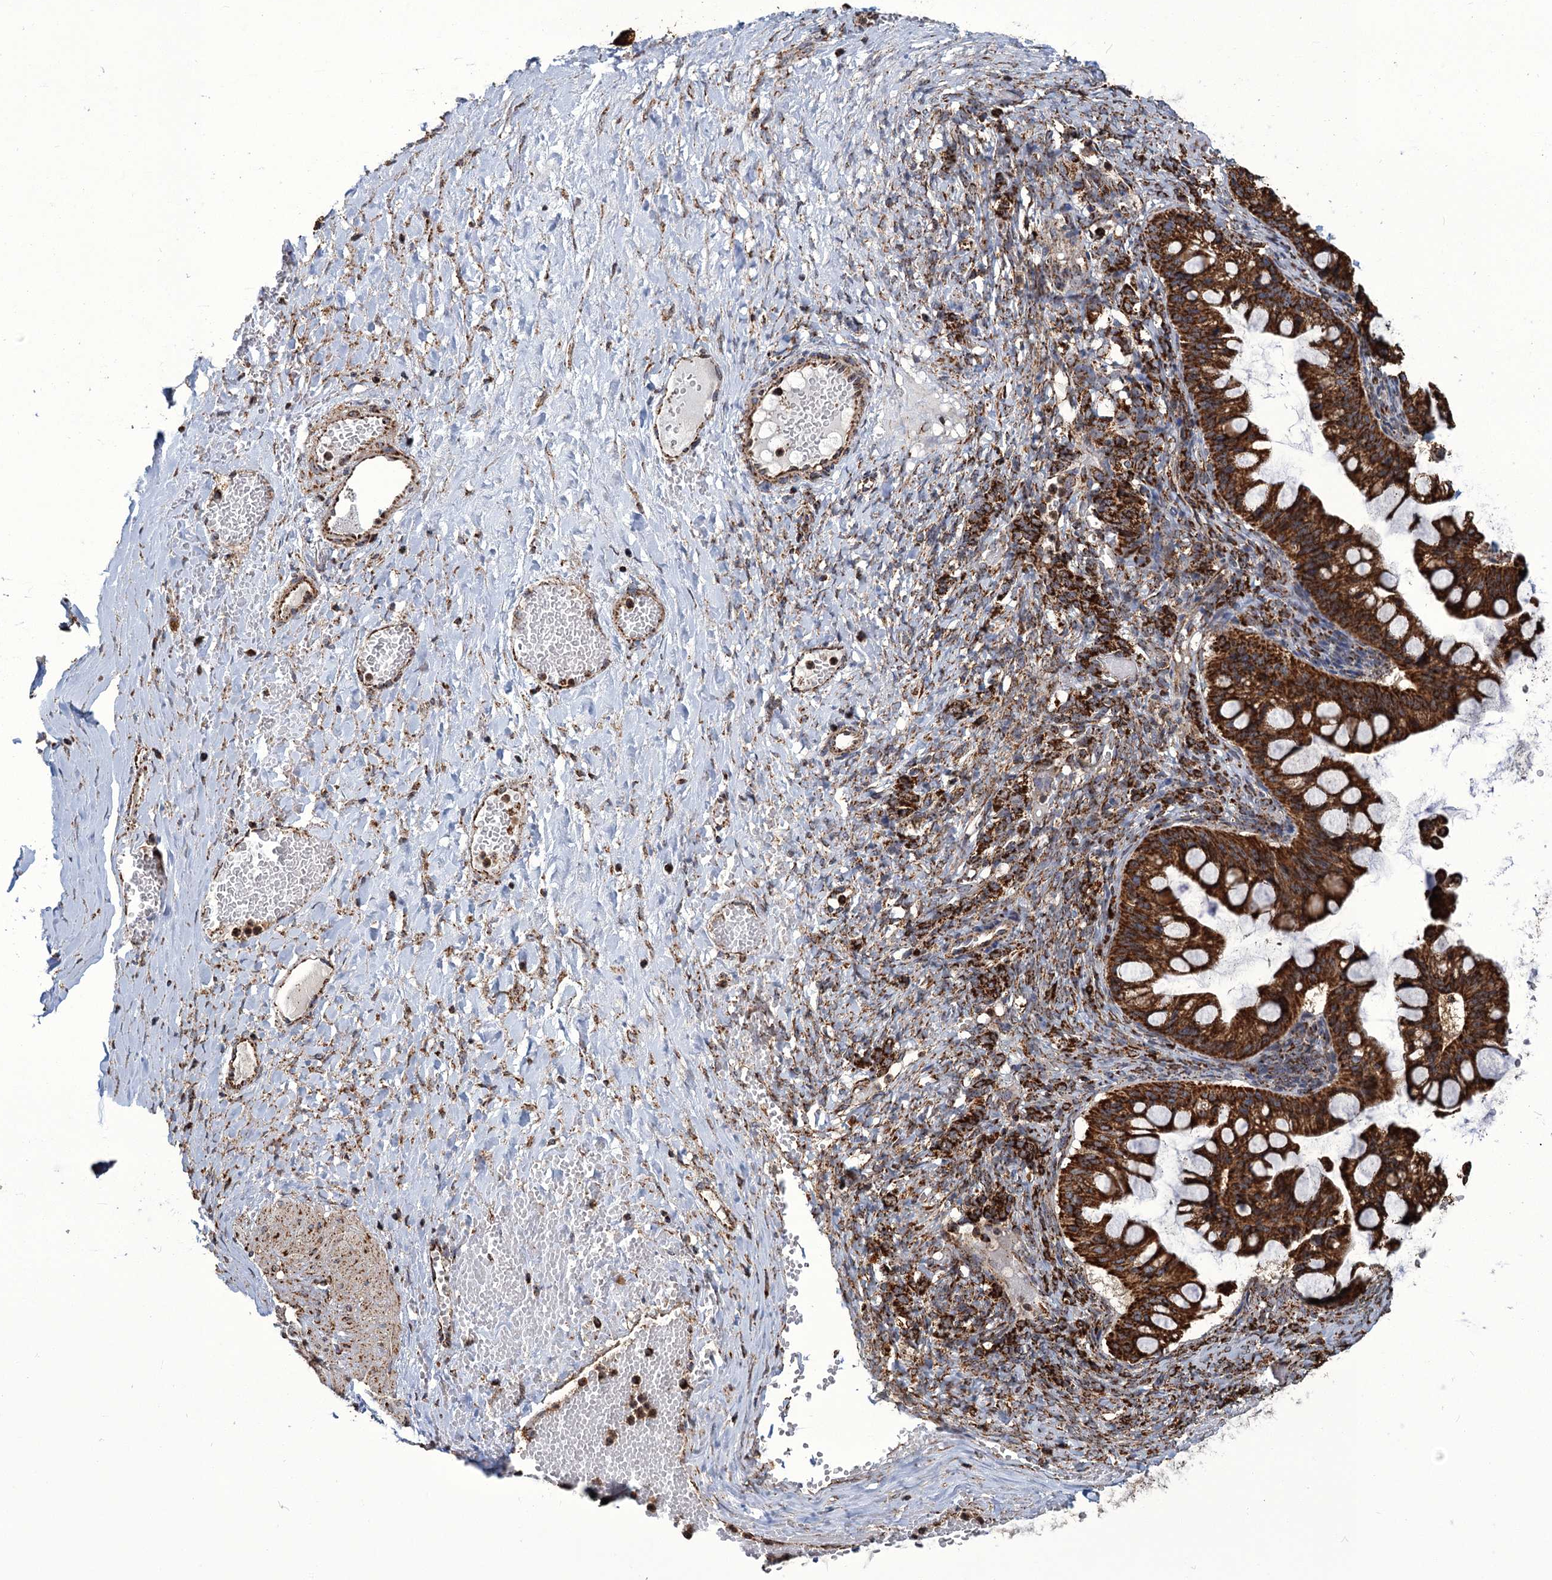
{"staining": {"intensity": "strong", "quantity": ">75%", "location": "cytoplasmic/membranous"}, "tissue": "ovarian cancer", "cell_type": "Tumor cells", "image_type": "cancer", "snomed": [{"axis": "morphology", "description": "Cystadenocarcinoma, mucinous, NOS"}, {"axis": "topography", "description": "Ovary"}], "caption": "Ovarian cancer (mucinous cystadenocarcinoma) was stained to show a protein in brown. There is high levels of strong cytoplasmic/membranous expression in about >75% of tumor cells.", "gene": "APH1A", "patient": {"sex": "female", "age": 73}}